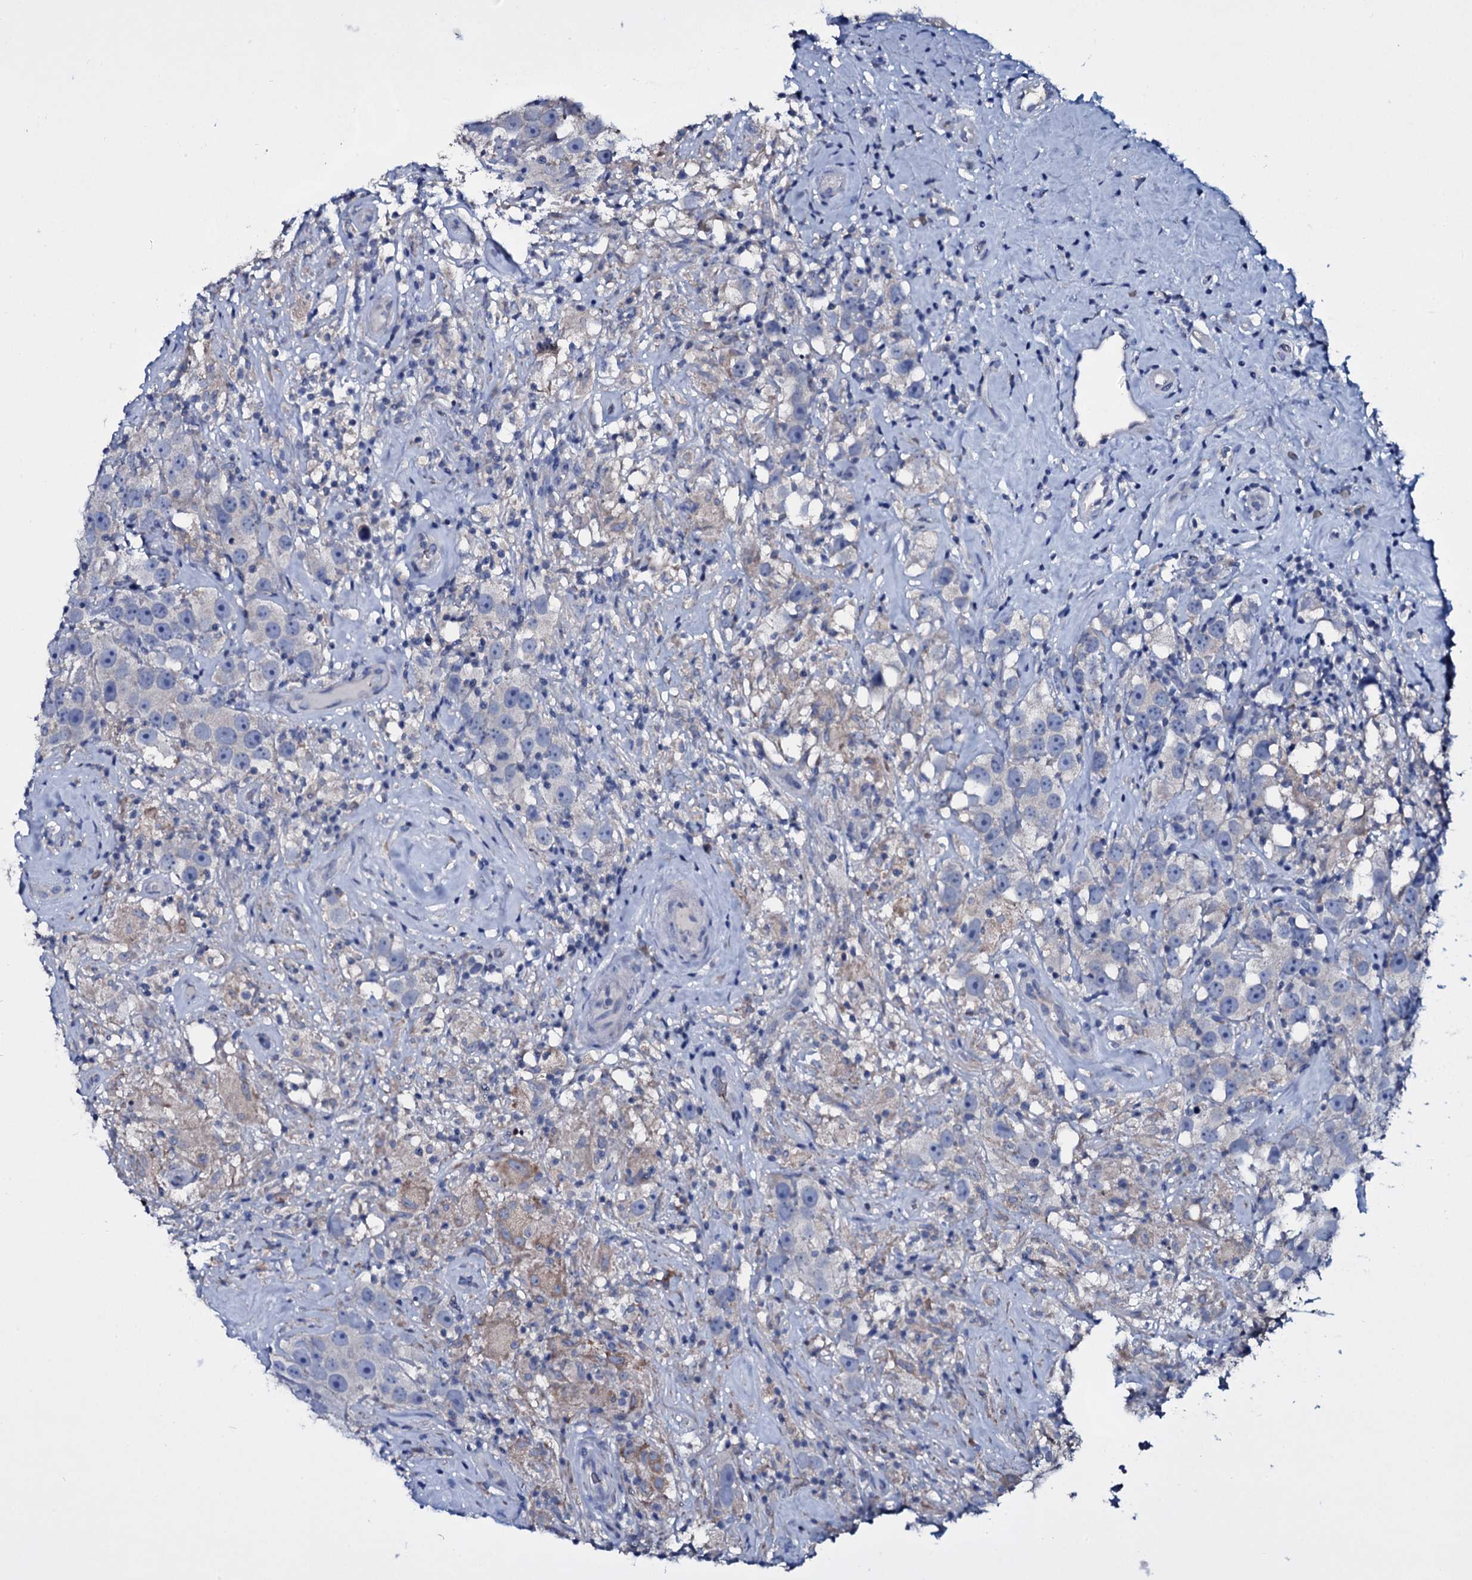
{"staining": {"intensity": "negative", "quantity": "none", "location": "none"}, "tissue": "testis cancer", "cell_type": "Tumor cells", "image_type": "cancer", "snomed": [{"axis": "morphology", "description": "Seminoma, NOS"}, {"axis": "topography", "description": "Testis"}], "caption": "Image shows no protein expression in tumor cells of testis cancer tissue.", "gene": "TPGS2", "patient": {"sex": "male", "age": 49}}